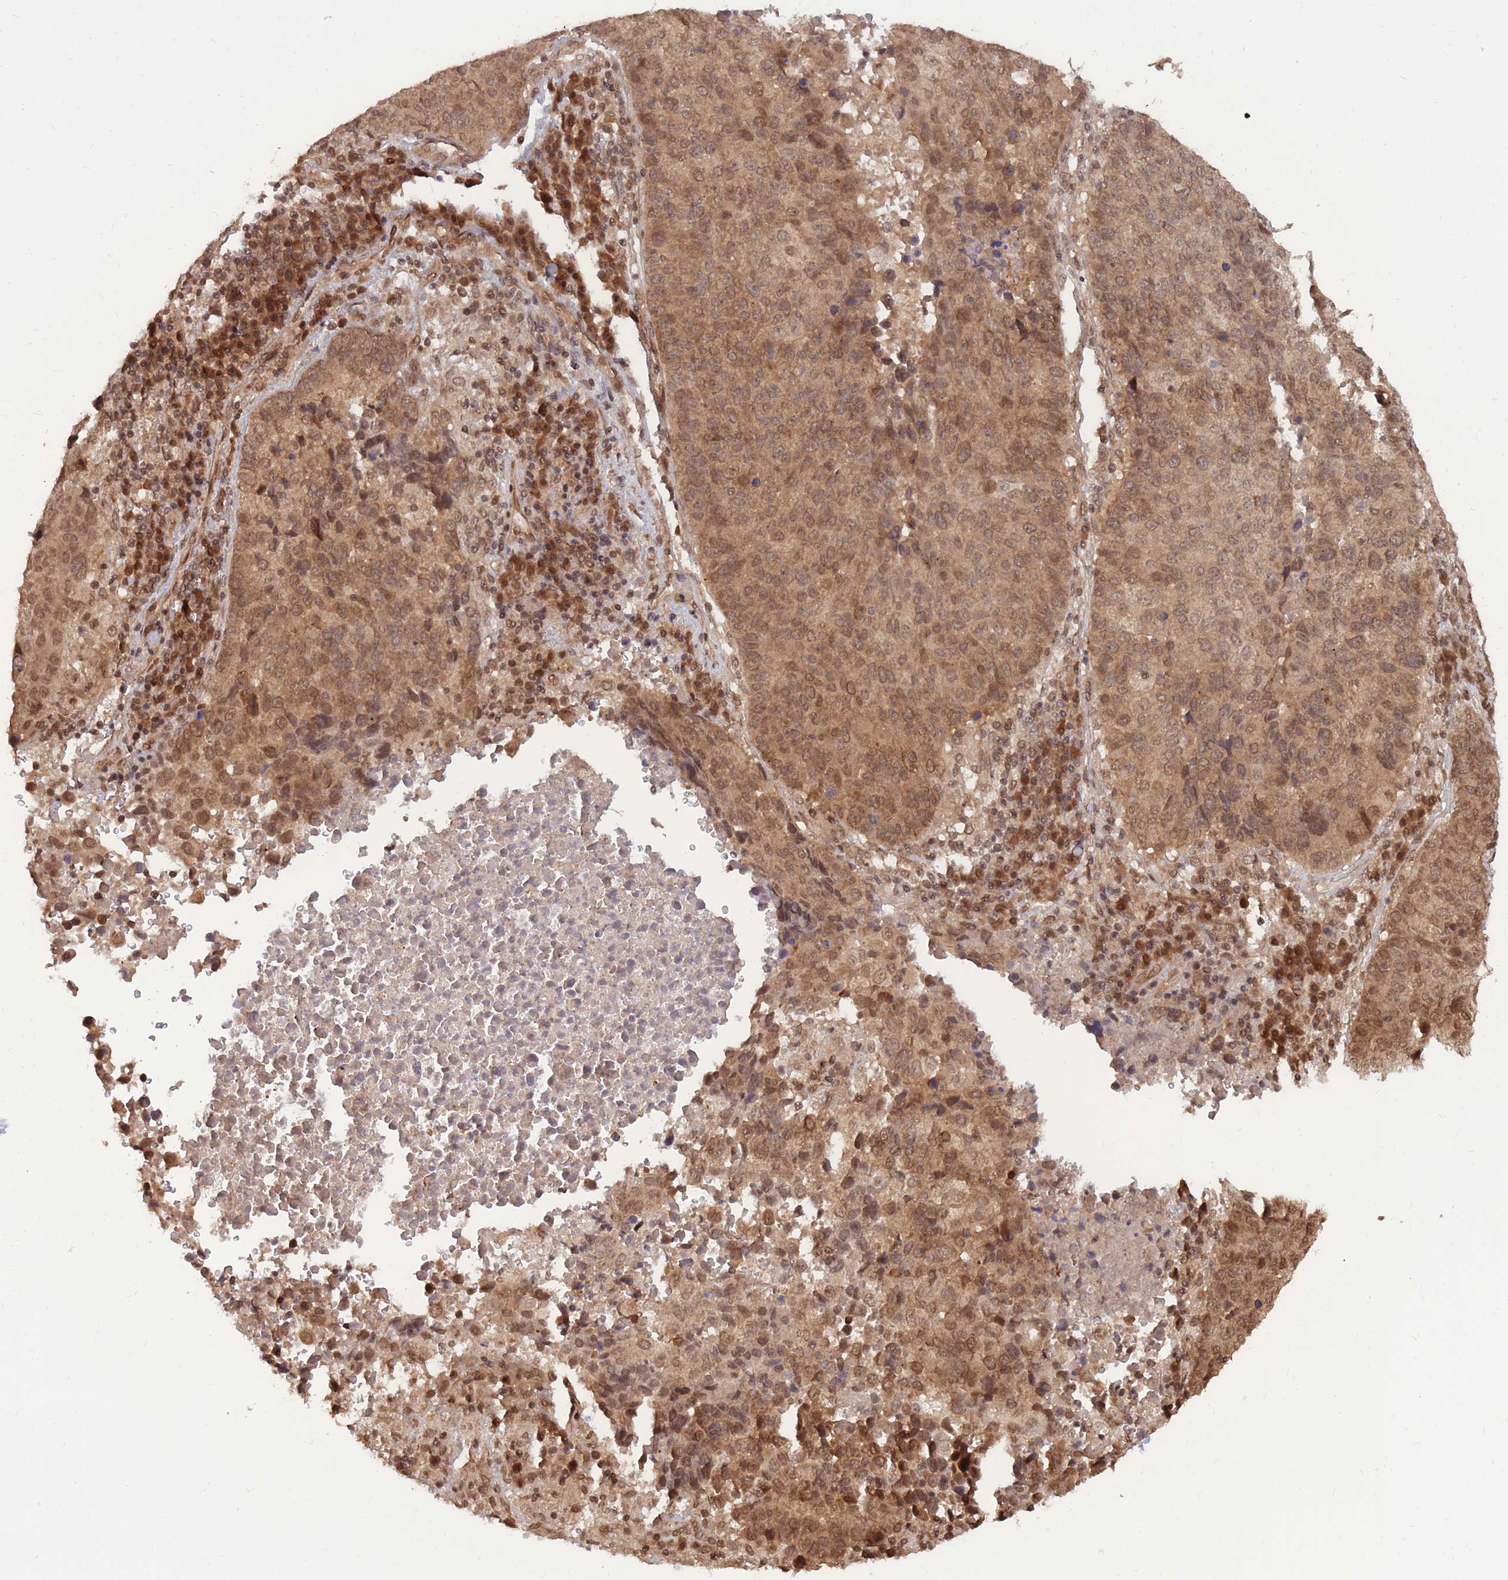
{"staining": {"intensity": "moderate", "quantity": ">75%", "location": "cytoplasmic/membranous,nuclear"}, "tissue": "lung cancer", "cell_type": "Tumor cells", "image_type": "cancer", "snomed": [{"axis": "morphology", "description": "Squamous cell carcinoma, NOS"}, {"axis": "topography", "description": "Lung"}], "caption": "Moderate cytoplasmic/membranous and nuclear expression is appreciated in approximately >75% of tumor cells in lung cancer. Ihc stains the protein in brown and the nuclei are stained blue.", "gene": "SRA1", "patient": {"sex": "male", "age": 73}}